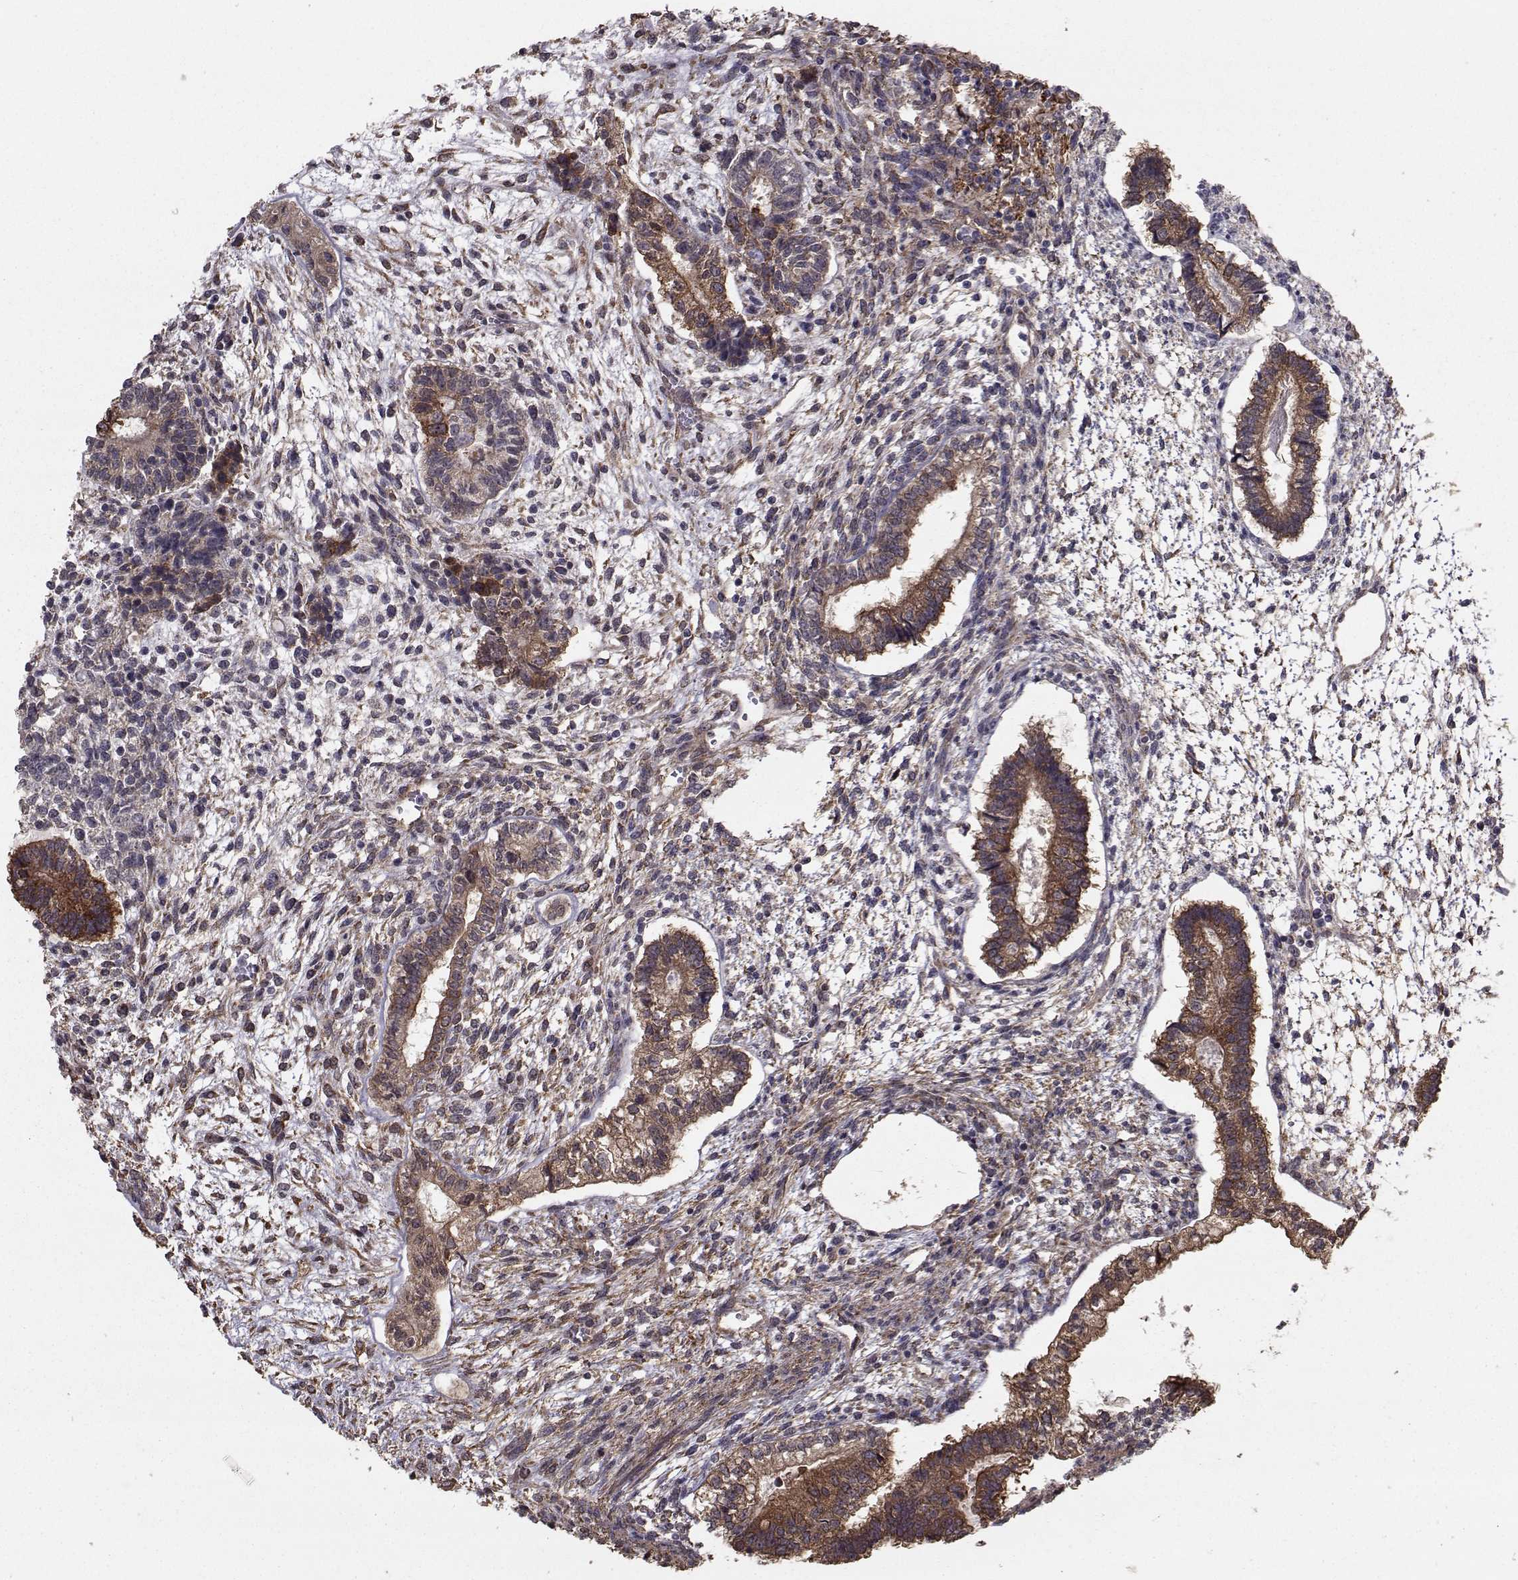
{"staining": {"intensity": "strong", "quantity": ">75%", "location": "cytoplasmic/membranous"}, "tissue": "testis cancer", "cell_type": "Tumor cells", "image_type": "cancer", "snomed": [{"axis": "morphology", "description": "Carcinoma, Embryonal, NOS"}, {"axis": "topography", "description": "Testis"}], "caption": "Strong cytoplasmic/membranous protein expression is present in about >75% of tumor cells in embryonal carcinoma (testis).", "gene": "TRIP10", "patient": {"sex": "male", "age": 37}}